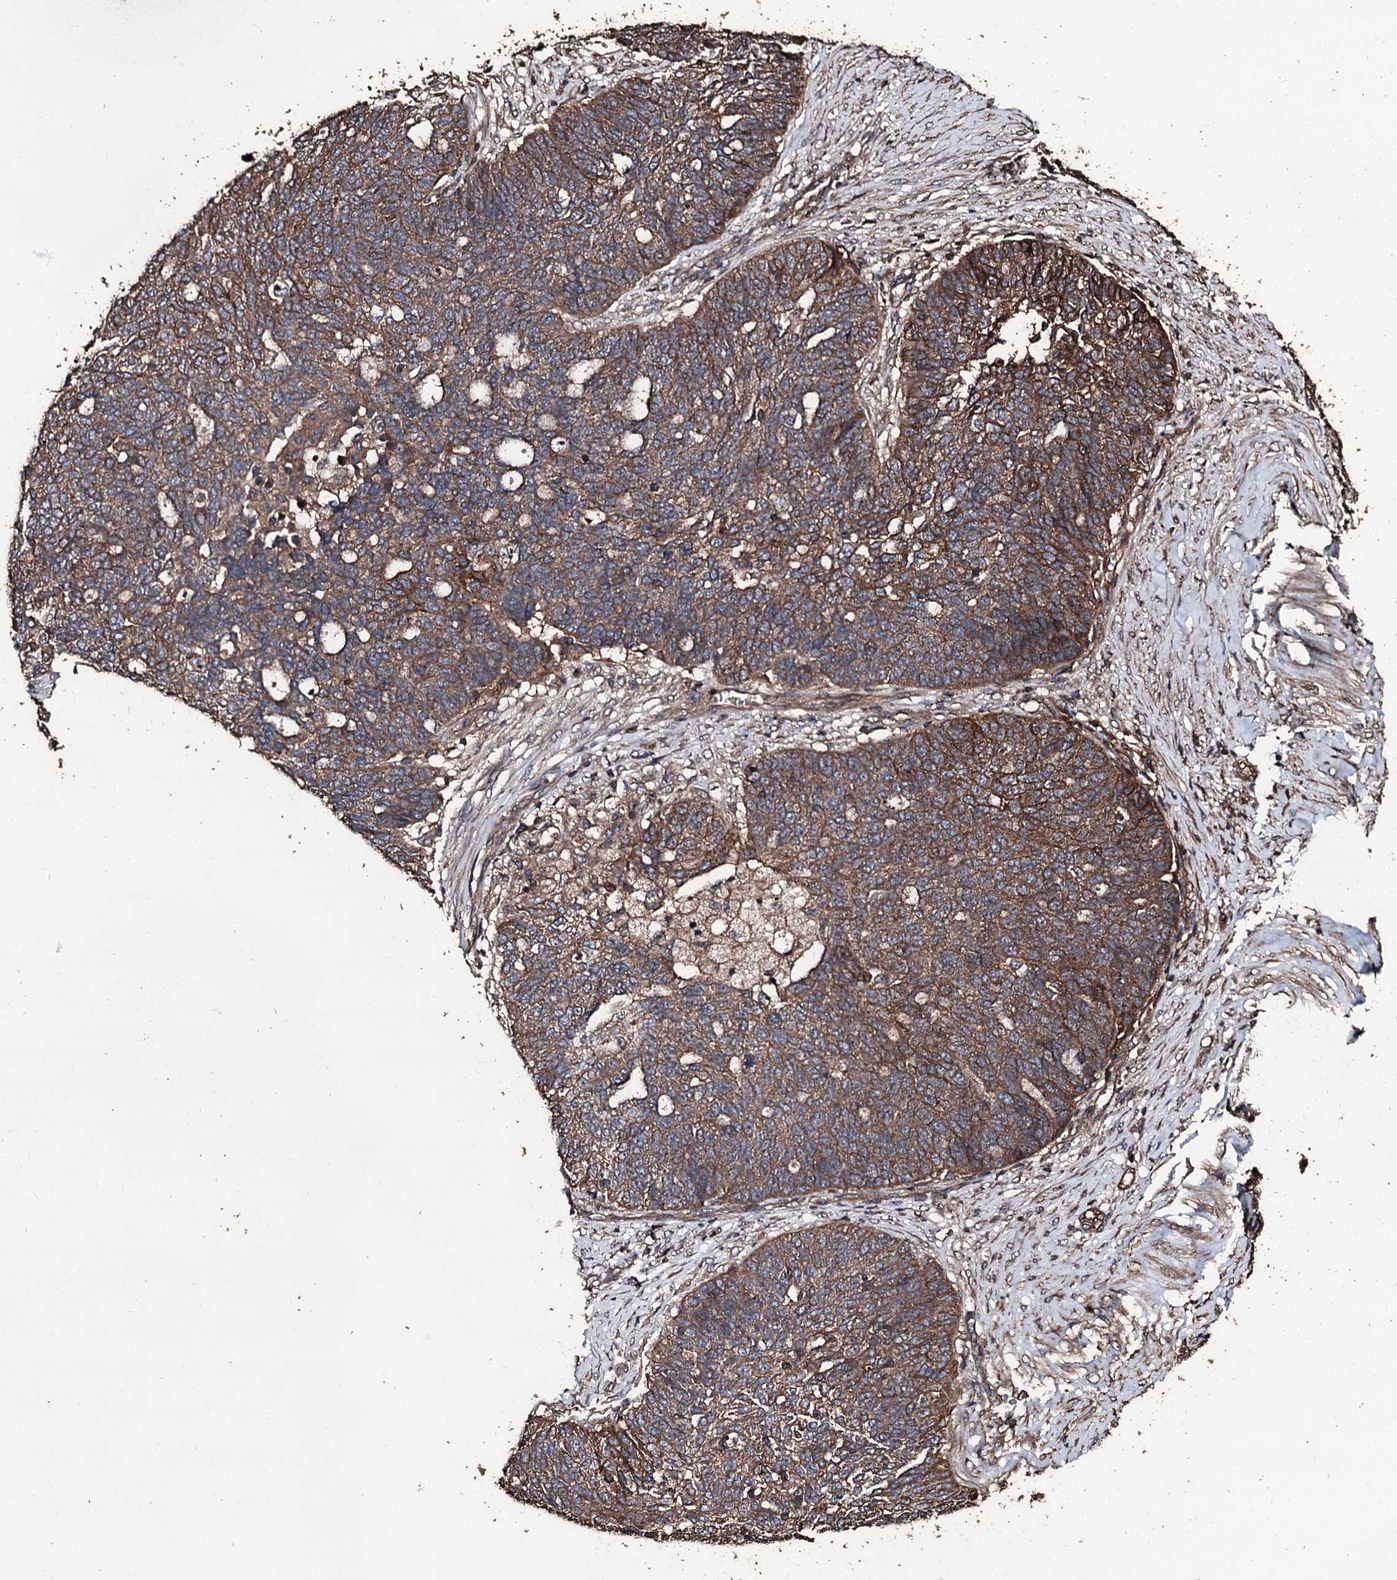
{"staining": {"intensity": "strong", "quantity": ">75%", "location": "cytoplasmic/membranous"}, "tissue": "ovarian cancer", "cell_type": "Tumor cells", "image_type": "cancer", "snomed": [{"axis": "morphology", "description": "Cystadenocarcinoma, serous, NOS"}, {"axis": "topography", "description": "Ovary"}], "caption": "A micrograph showing strong cytoplasmic/membranous positivity in about >75% of tumor cells in ovarian serous cystadenocarcinoma, as visualized by brown immunohistochemical staining.", "gene": "KIF18A", "patient": {"sex": "female", "age": 59}}